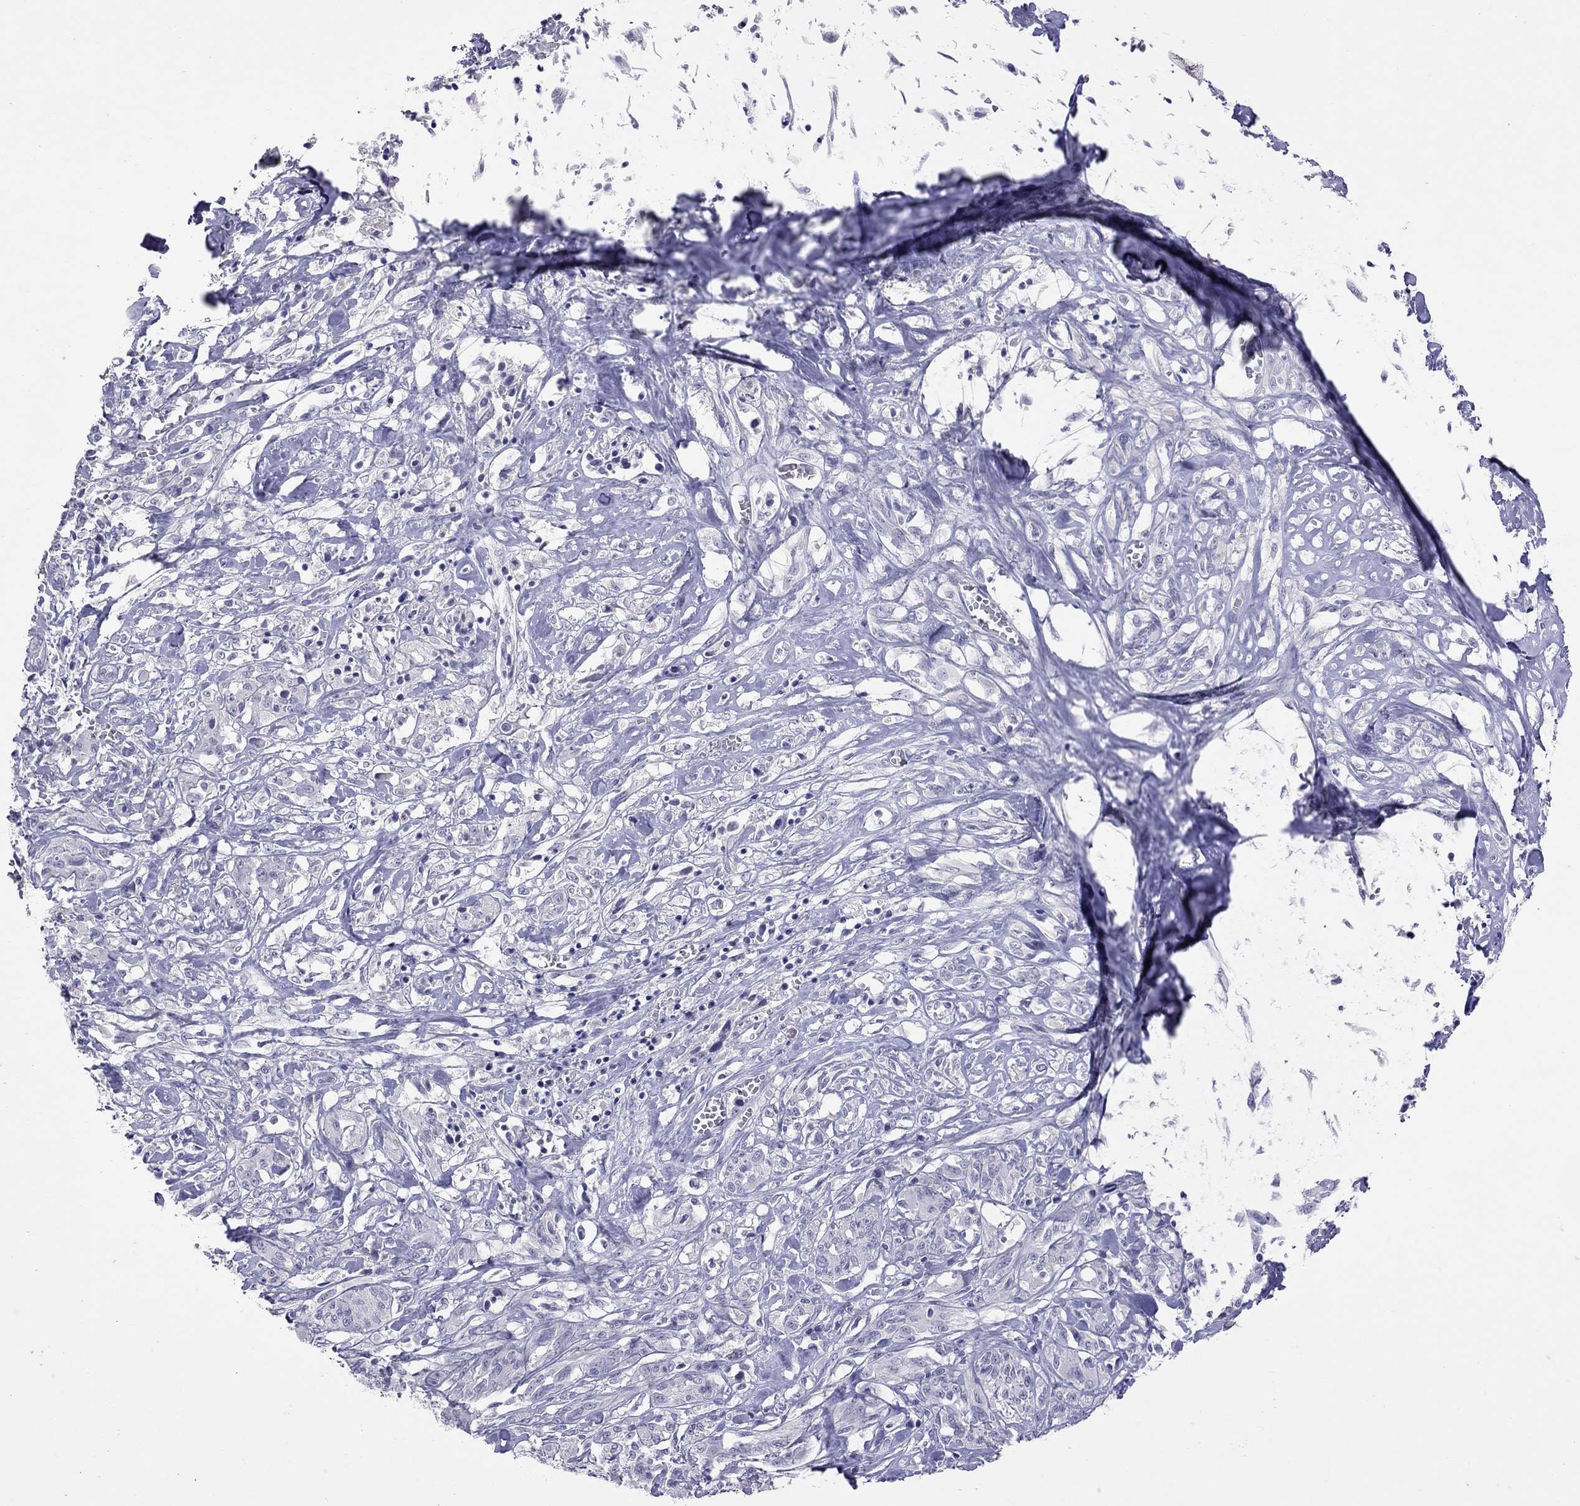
{"staining": {"intensity": "negative", "quantity": "none", "location": "none"}, "tissue": "melanoma", "cell_type": "Tumor cells", "image_type": "cancer", "snomed": [{"axis": "morphology", "description": "Malignant melanoma, NOS"}, {"axis": "topography", "description": "Skin"}], "caption": "Tumor cells show no significant staining in malignant melanoma.", "gene": "SLAMF1", "patient": {"sex": "female", "age": 91}}